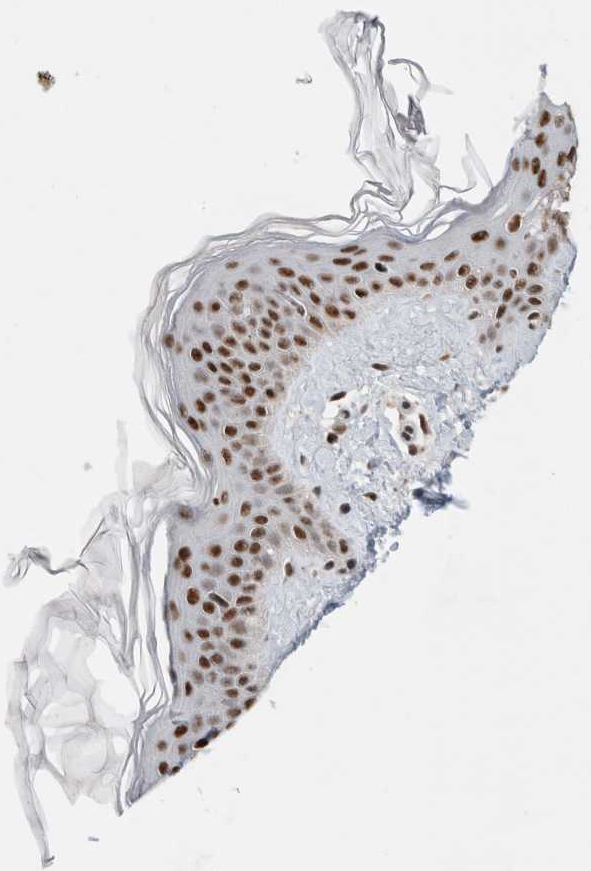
{"staining": {"intensity": "moderate", "quantity": ">75%", "location": "cytoplasmic/membranous,nuclear"}, "tissue": "skin", "cell_type": "Fibroblasts", "image_type": "normal", "snomed": [{"axis": "morphology", "description": "Normal tissue, NOS"}, {"axis": "topography", "description": "Skin"}], "caption": "Protein expression by immunohistochemistry (IHC) displays moderate cytoplasmic/membranous,nuclear positivity in approximately >75% of fibroblasts in unremarkable skin.", "gene": "DDX42", "patient": {"sex": "female", "age": 46}}